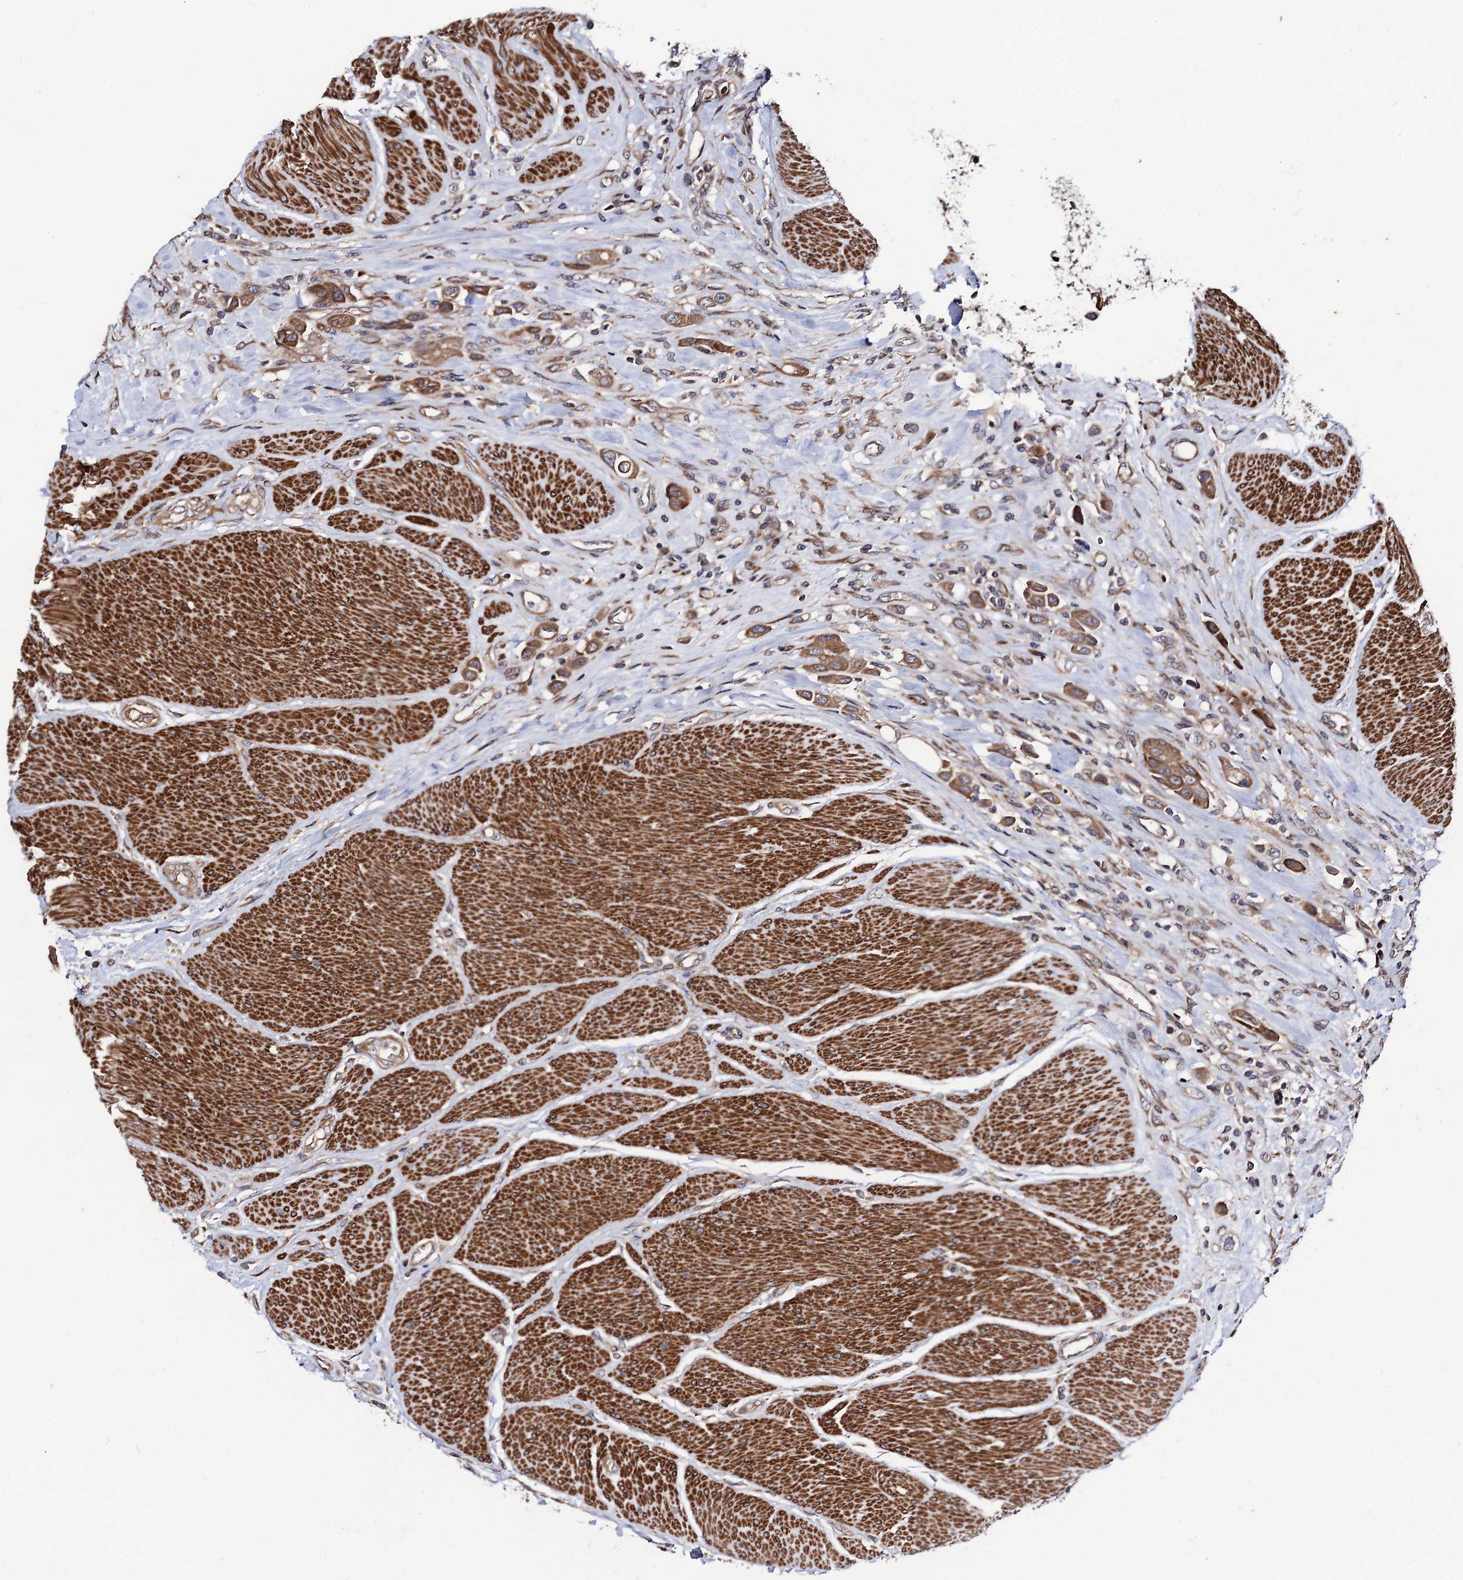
{"staining": {"intensity": "moderate", "quantity": ">75%", "location": "cytoplasmic/membranous"}, "tissue": "urothelial cancer", "cell_type": "Tumor cells", "image_type": "cancer", "snomed": [{"axis": "morphology", "description": "Urothelial carcinoma, High grade"}, {"axis": "topography", "description": "Urinary bladder"}], "caption": "A photomicrograph of urothelial cancer stained for a protein displays moderate cytoplasmic/membranous brown staining in tumor cells.", "gene": "DYDC1", "patient": {"sex": "male", "age": 50}}